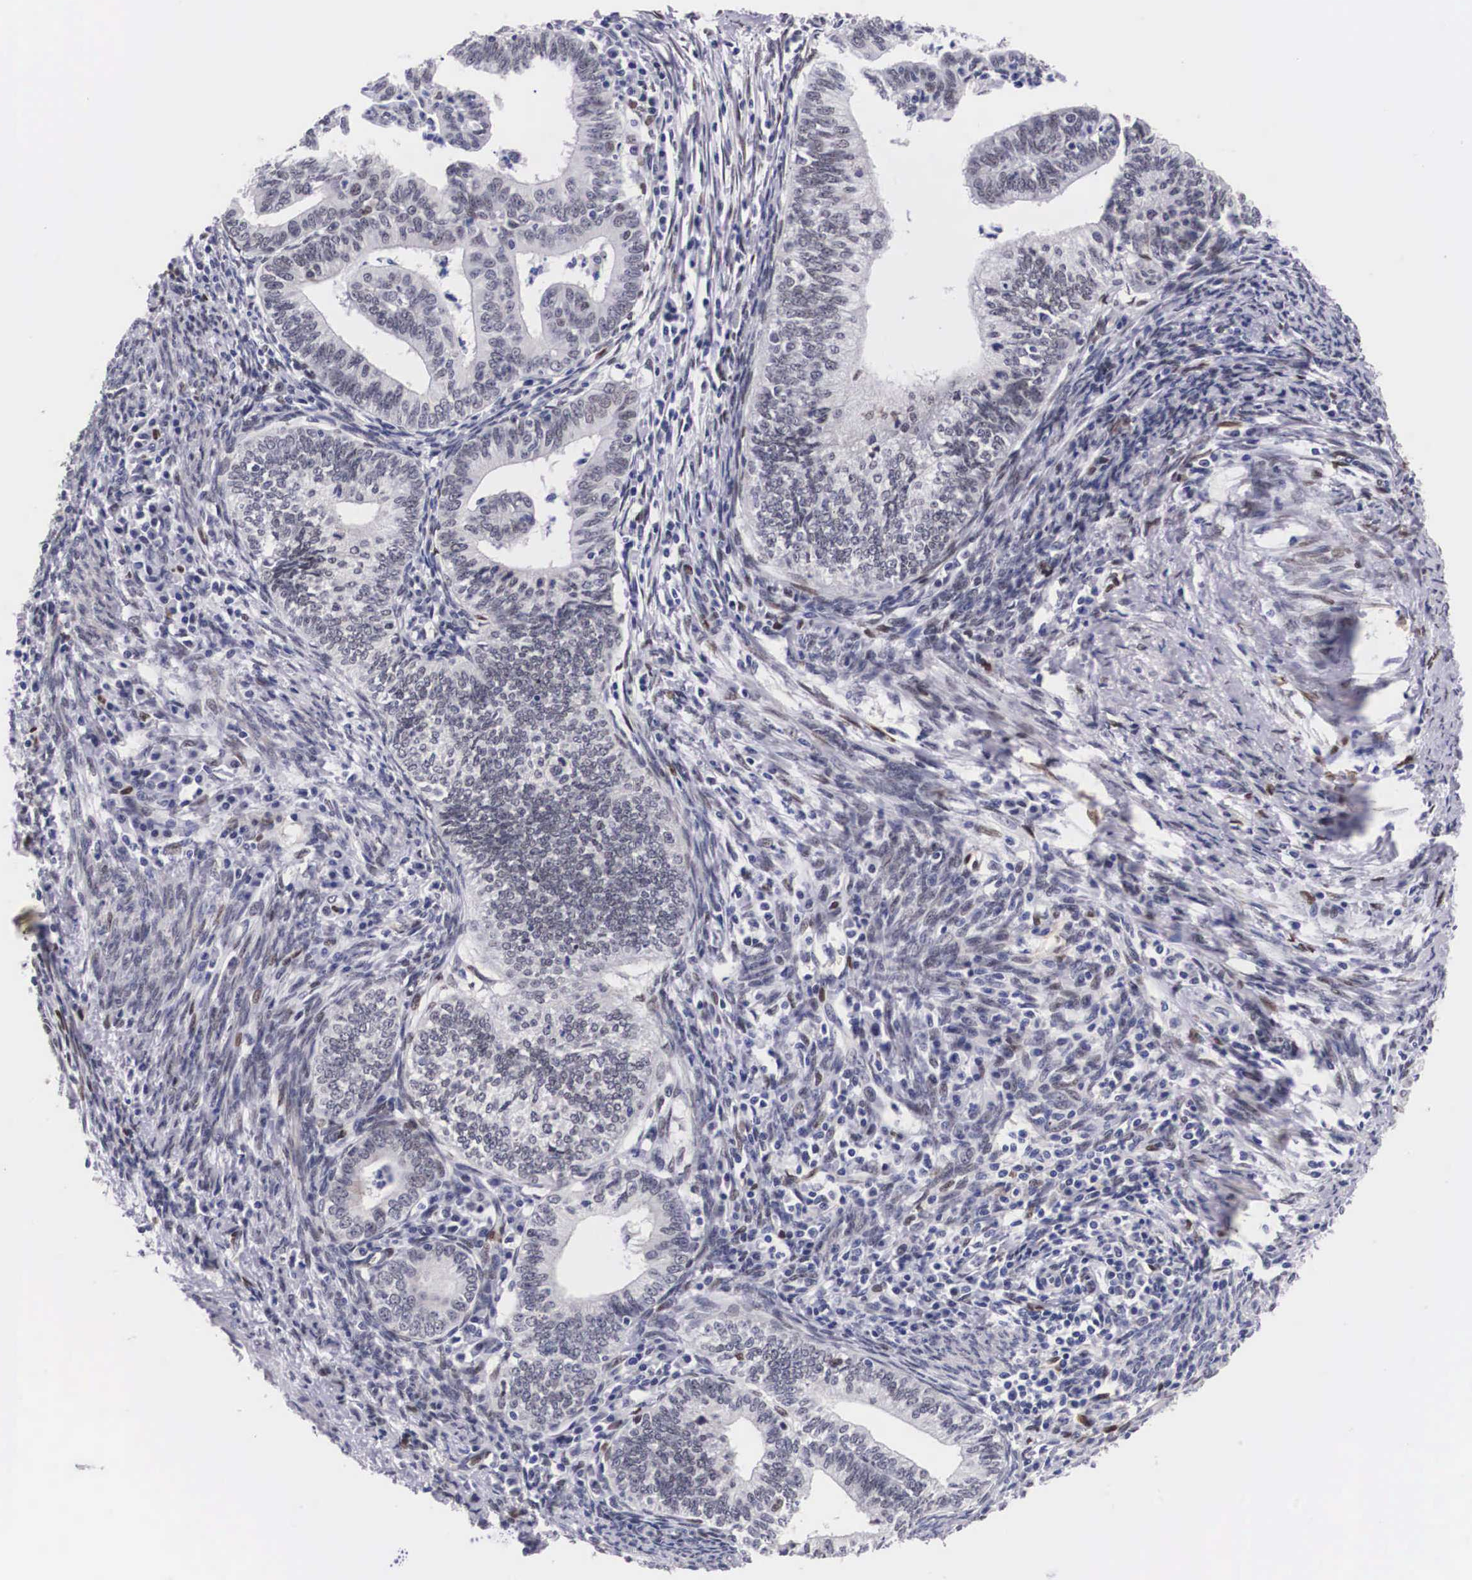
{"staining": {"intensity": "weak", "quantity": "<25%", "location": "nuclear"}, "tissue": "endometrial cancer", "cell_type": "Tumor cells", "image_type": "cancer", "snomed": [{"axis": "morphology", "description": "Adenocarcinoma, NOS"}, {"axis": "topography", "description": "Endometrium"}], "caption": "A high-resolution image shows IHC staining of endometrial adenocarcinoma, which exhibits no significant expression in tumor cells.", "gene": "KHDRBS3", "patient": {"sex": "female", "age": 66}}